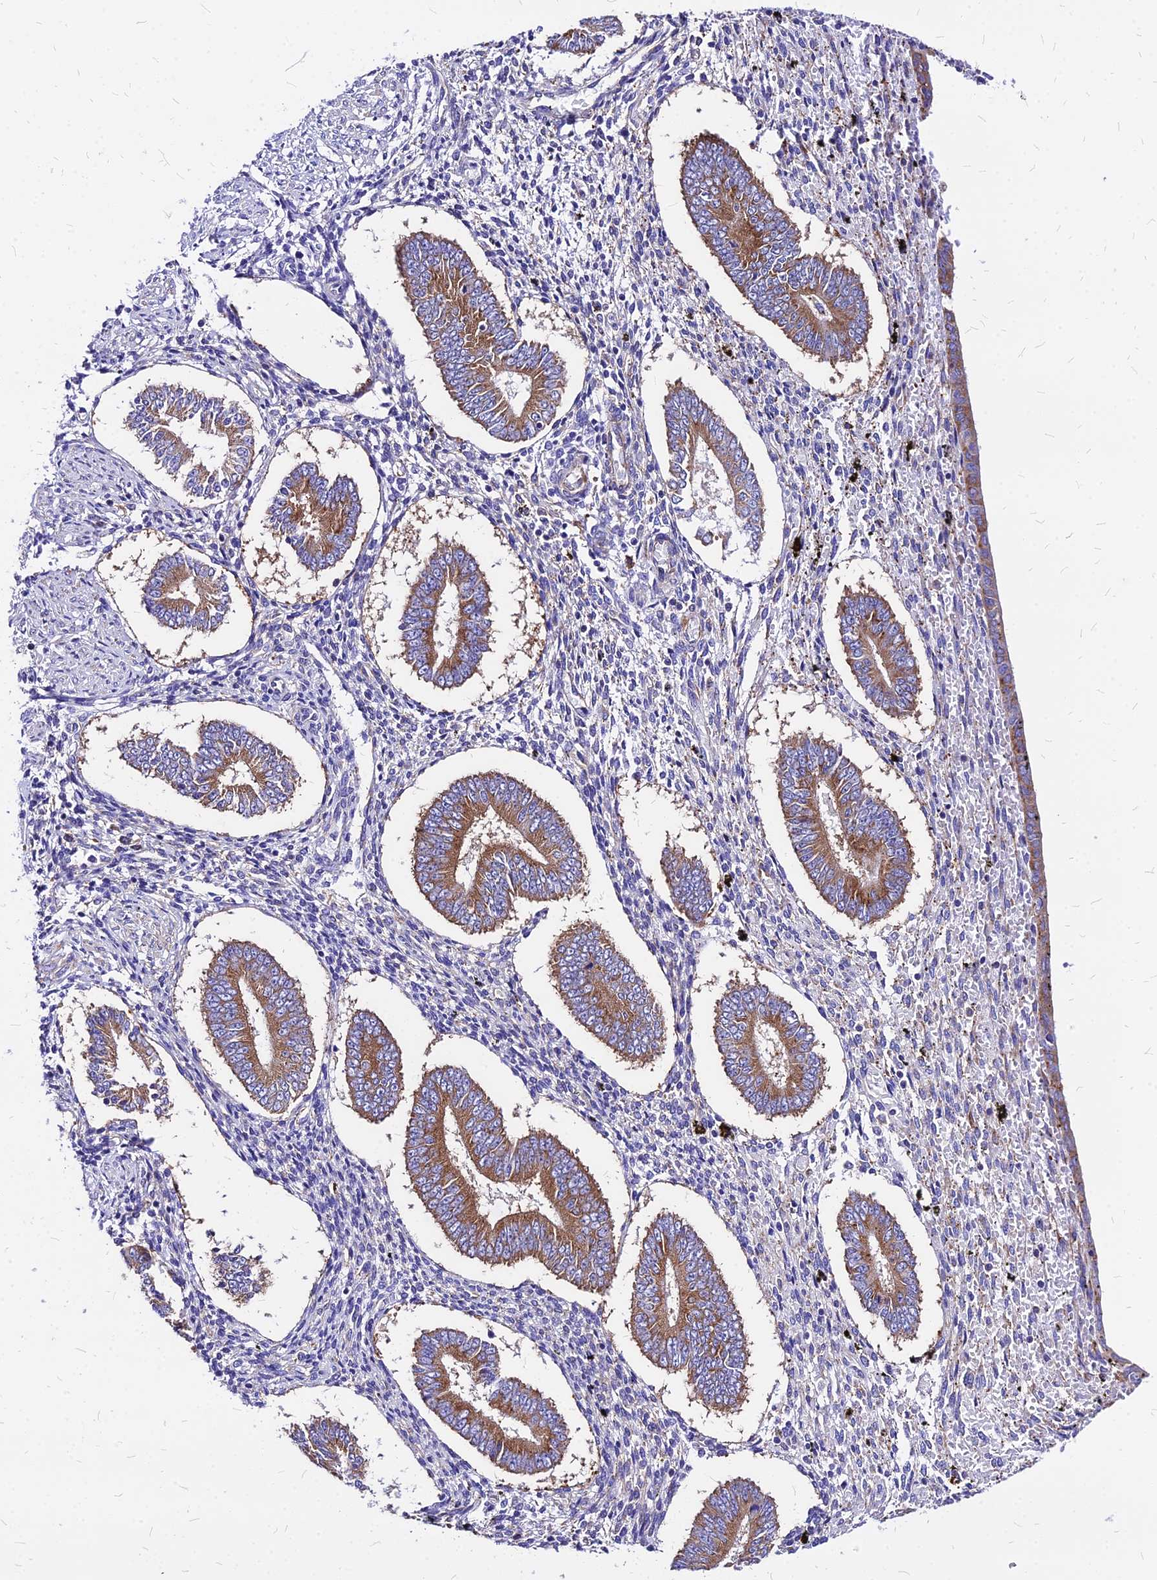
{"staining": {"intensity": "negative", "quantity": "none", "location": "none"}, "tissue": "endometrium", "cell_type": "Cells in endometrial stroma", "image_type": "normal", "snomed": [{"axis": "morphology", "description": "Normal tissue, NOS"}, {"axis": "topography", "description": "Endometrium"}], "caption": "Immunohistochemical staining of benign human endometrium displays no significant expression in cells in endometrial stroma.", "gene": "RPL19", "patient": {"sex": "female", "age": 42}}